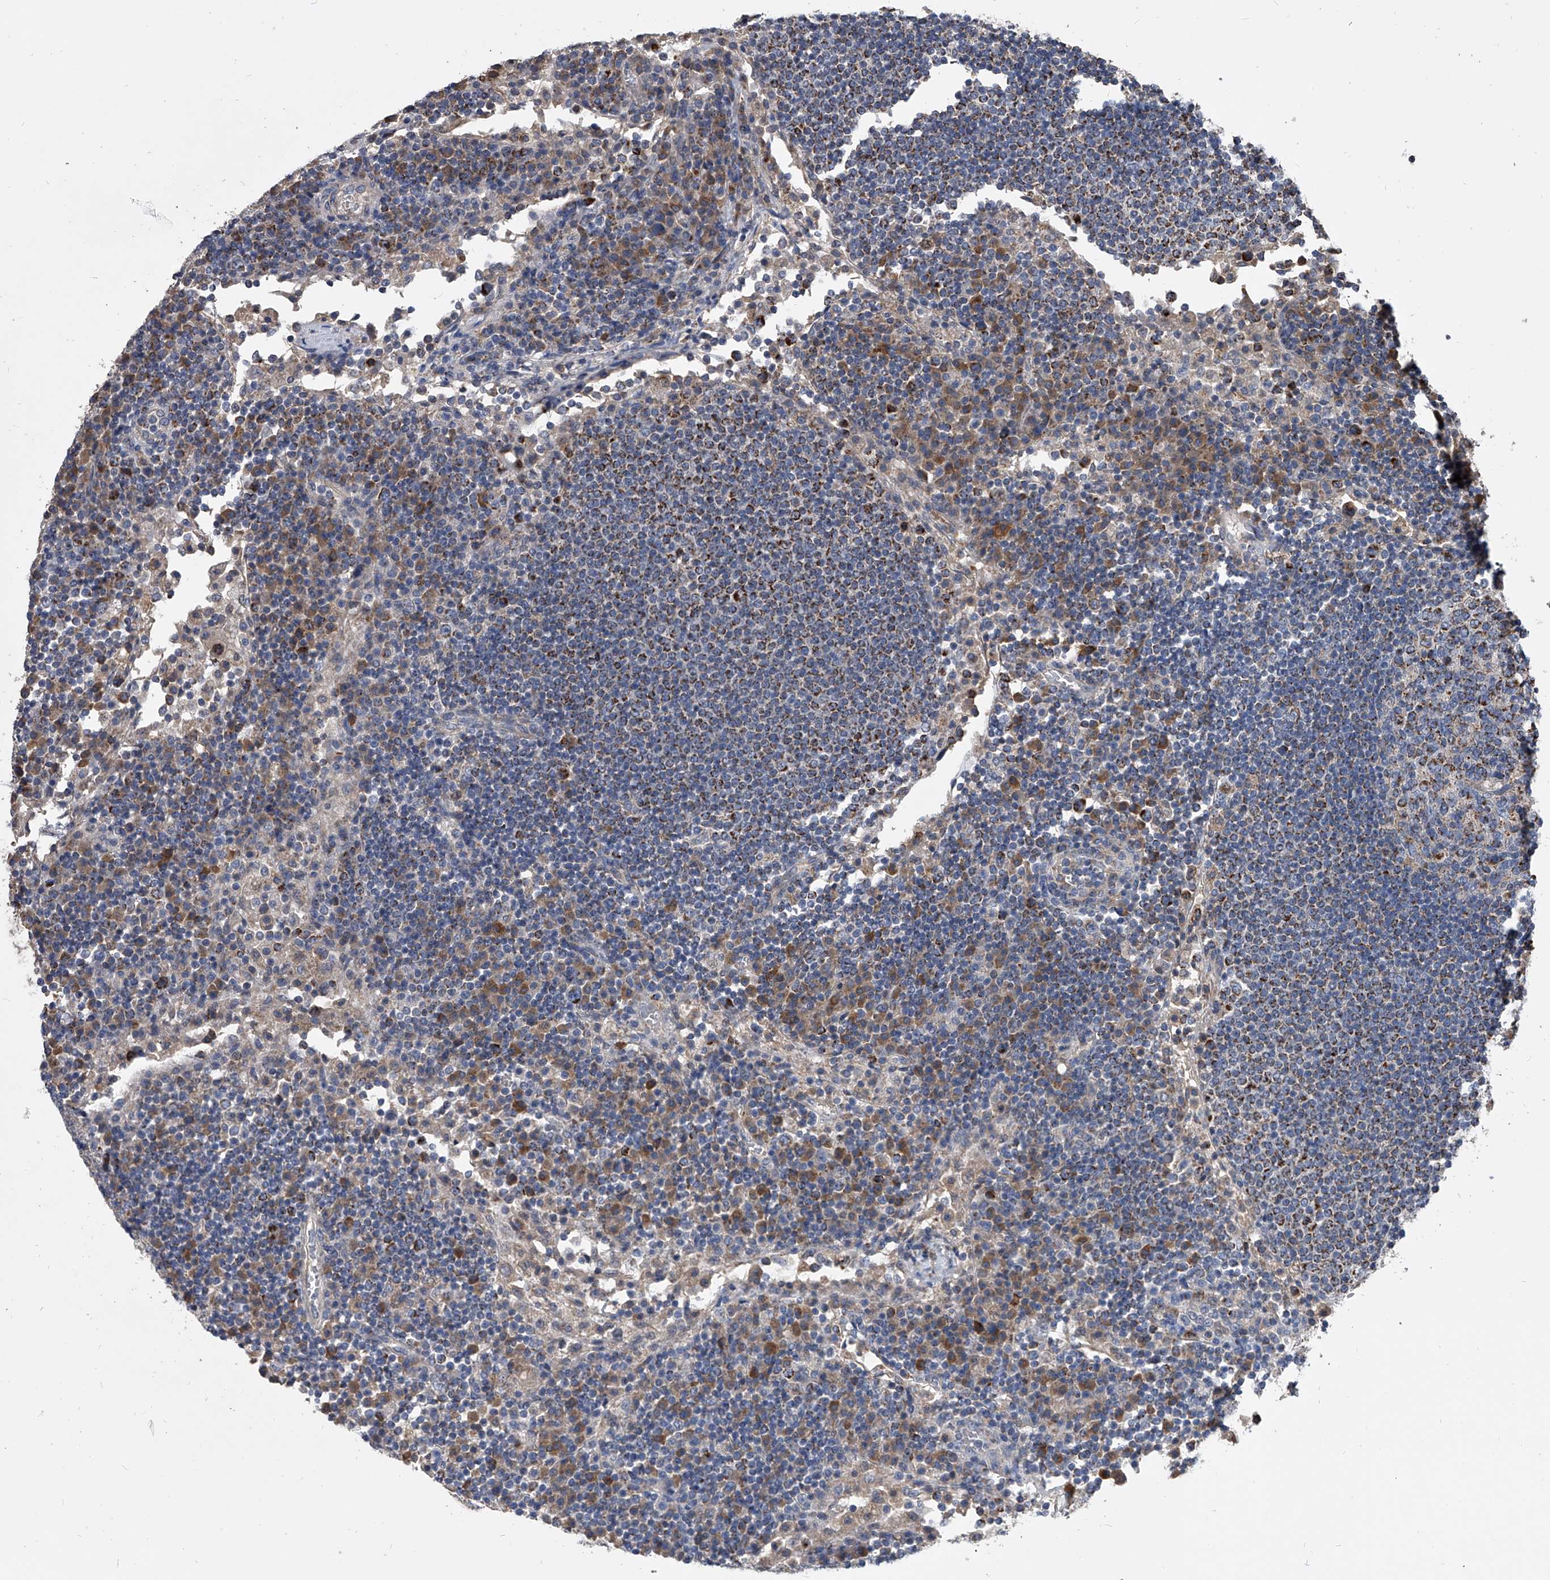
{"staining": {"intensity": "moderate", "quantity": "25%-75%", "location": "cytoplasmic/membranous"}, "tissue": "lymph node", "cell_type": "Germinal center cells", "image_type": "normal", "snomed": [{"axis": "morphology", "description": "Normal tissue, NOS"}, {"axis": "topography", "description": "Lymph node"}], "caption": "An image of human lymph node stained for a protein reveals moderate cytoplasmic/membranous brown staining in germinal center cells.", "gene": "NRP1", "patient": {"sex": "female", "age": 53}}